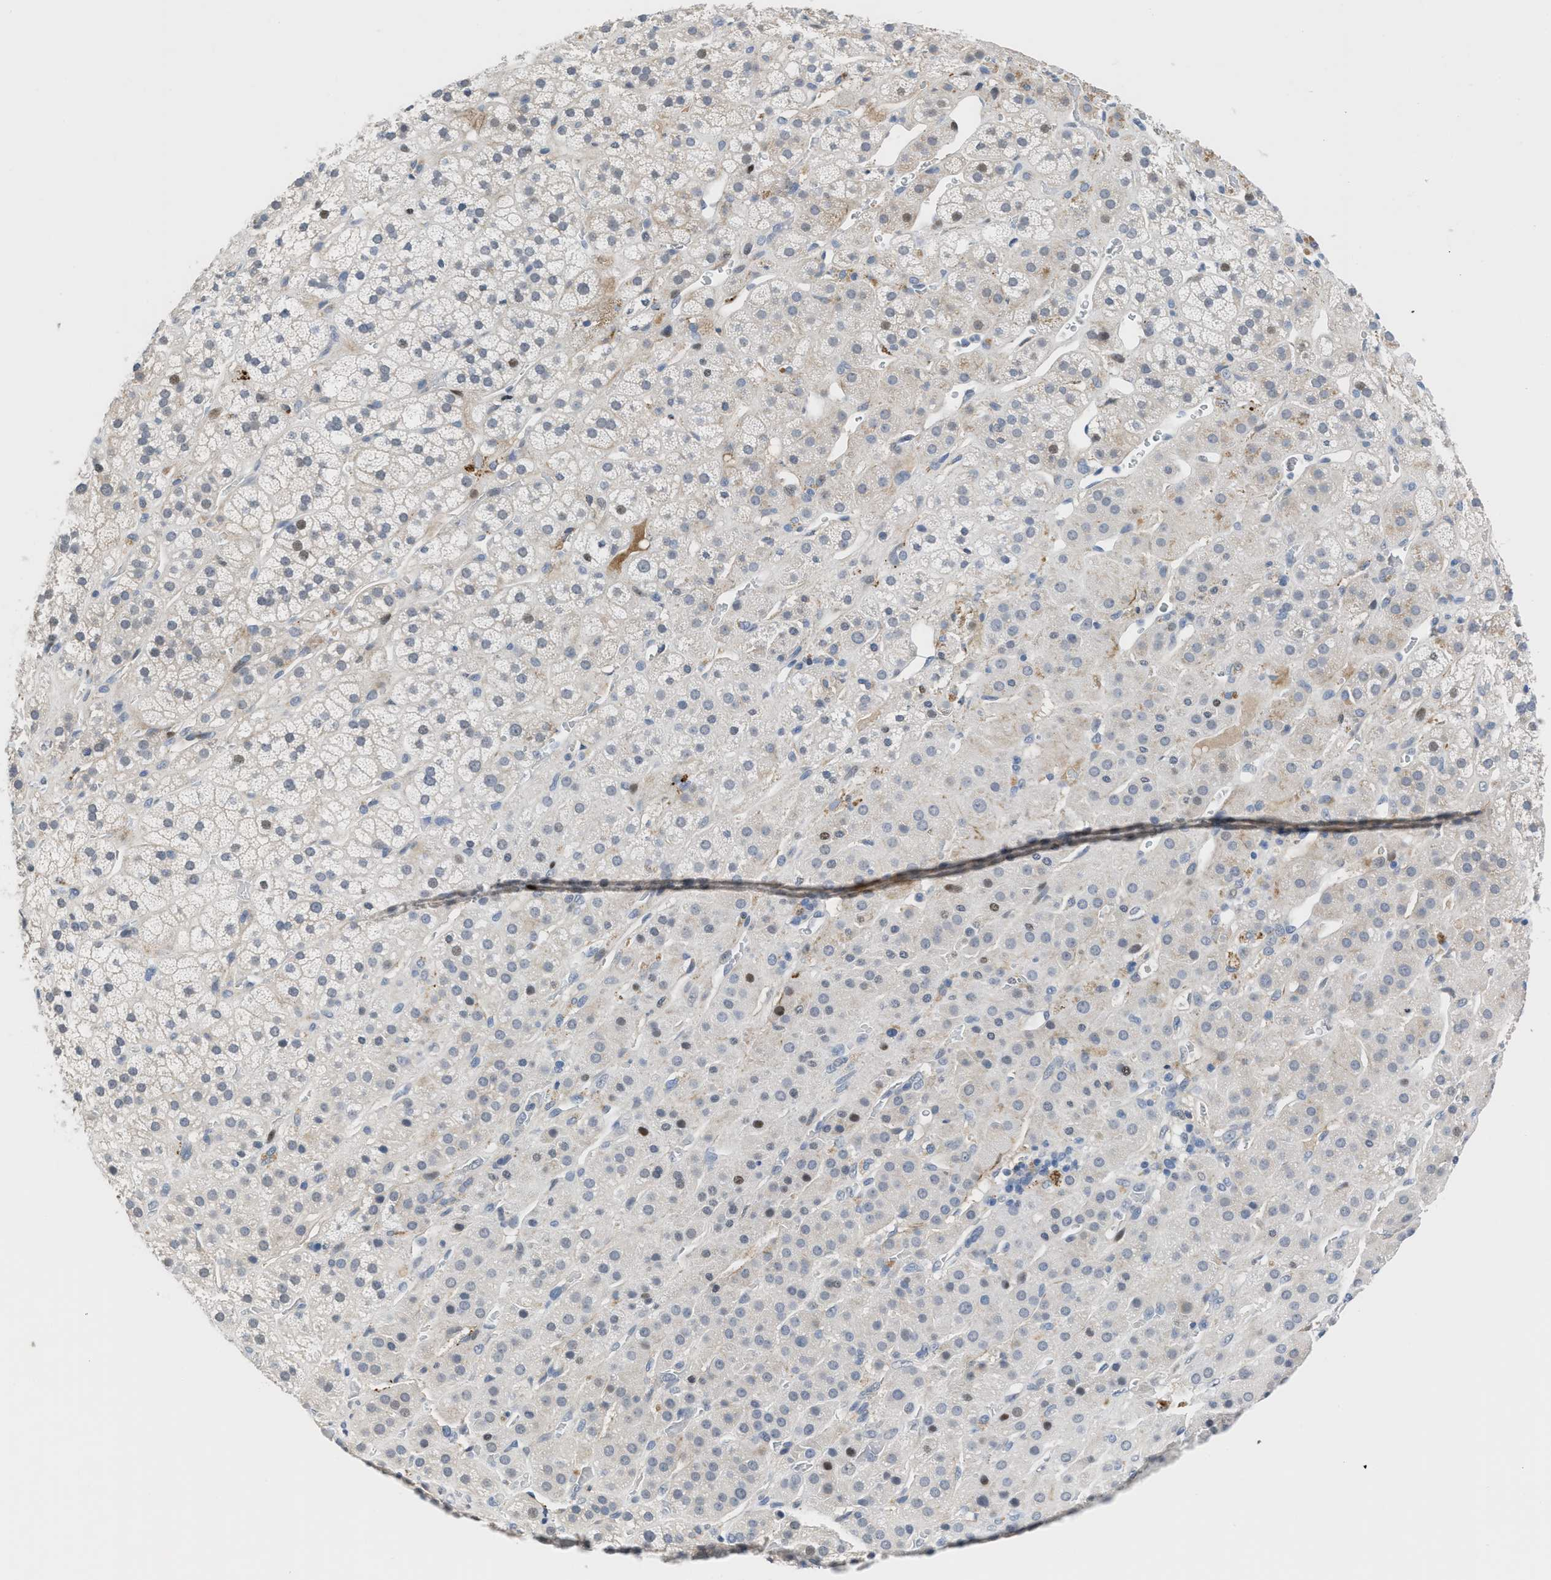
{"staining": {"intensity": "negative", "quantity": "none", "location": "none"}, "tissue": "adrenal gland", "cell_type": "Glandular cells", "image_type": "normal", "snomed": [{"axis": "morphology", "description": "Normal tissue, NOS"}, {"axis": "topography", "description": "Adrenal gland"}], "caption": "Photomicrograph shows no significant protein staining in glandular cells of benign adrenal gland. The staining was performed using DAB to visualize the protein expression in brown, while the nuclei were stained in blue with hematoxylin (Magnification: 20x).", "gene": "OR9K2", "patient": {"sex": "male", "age": 56}}